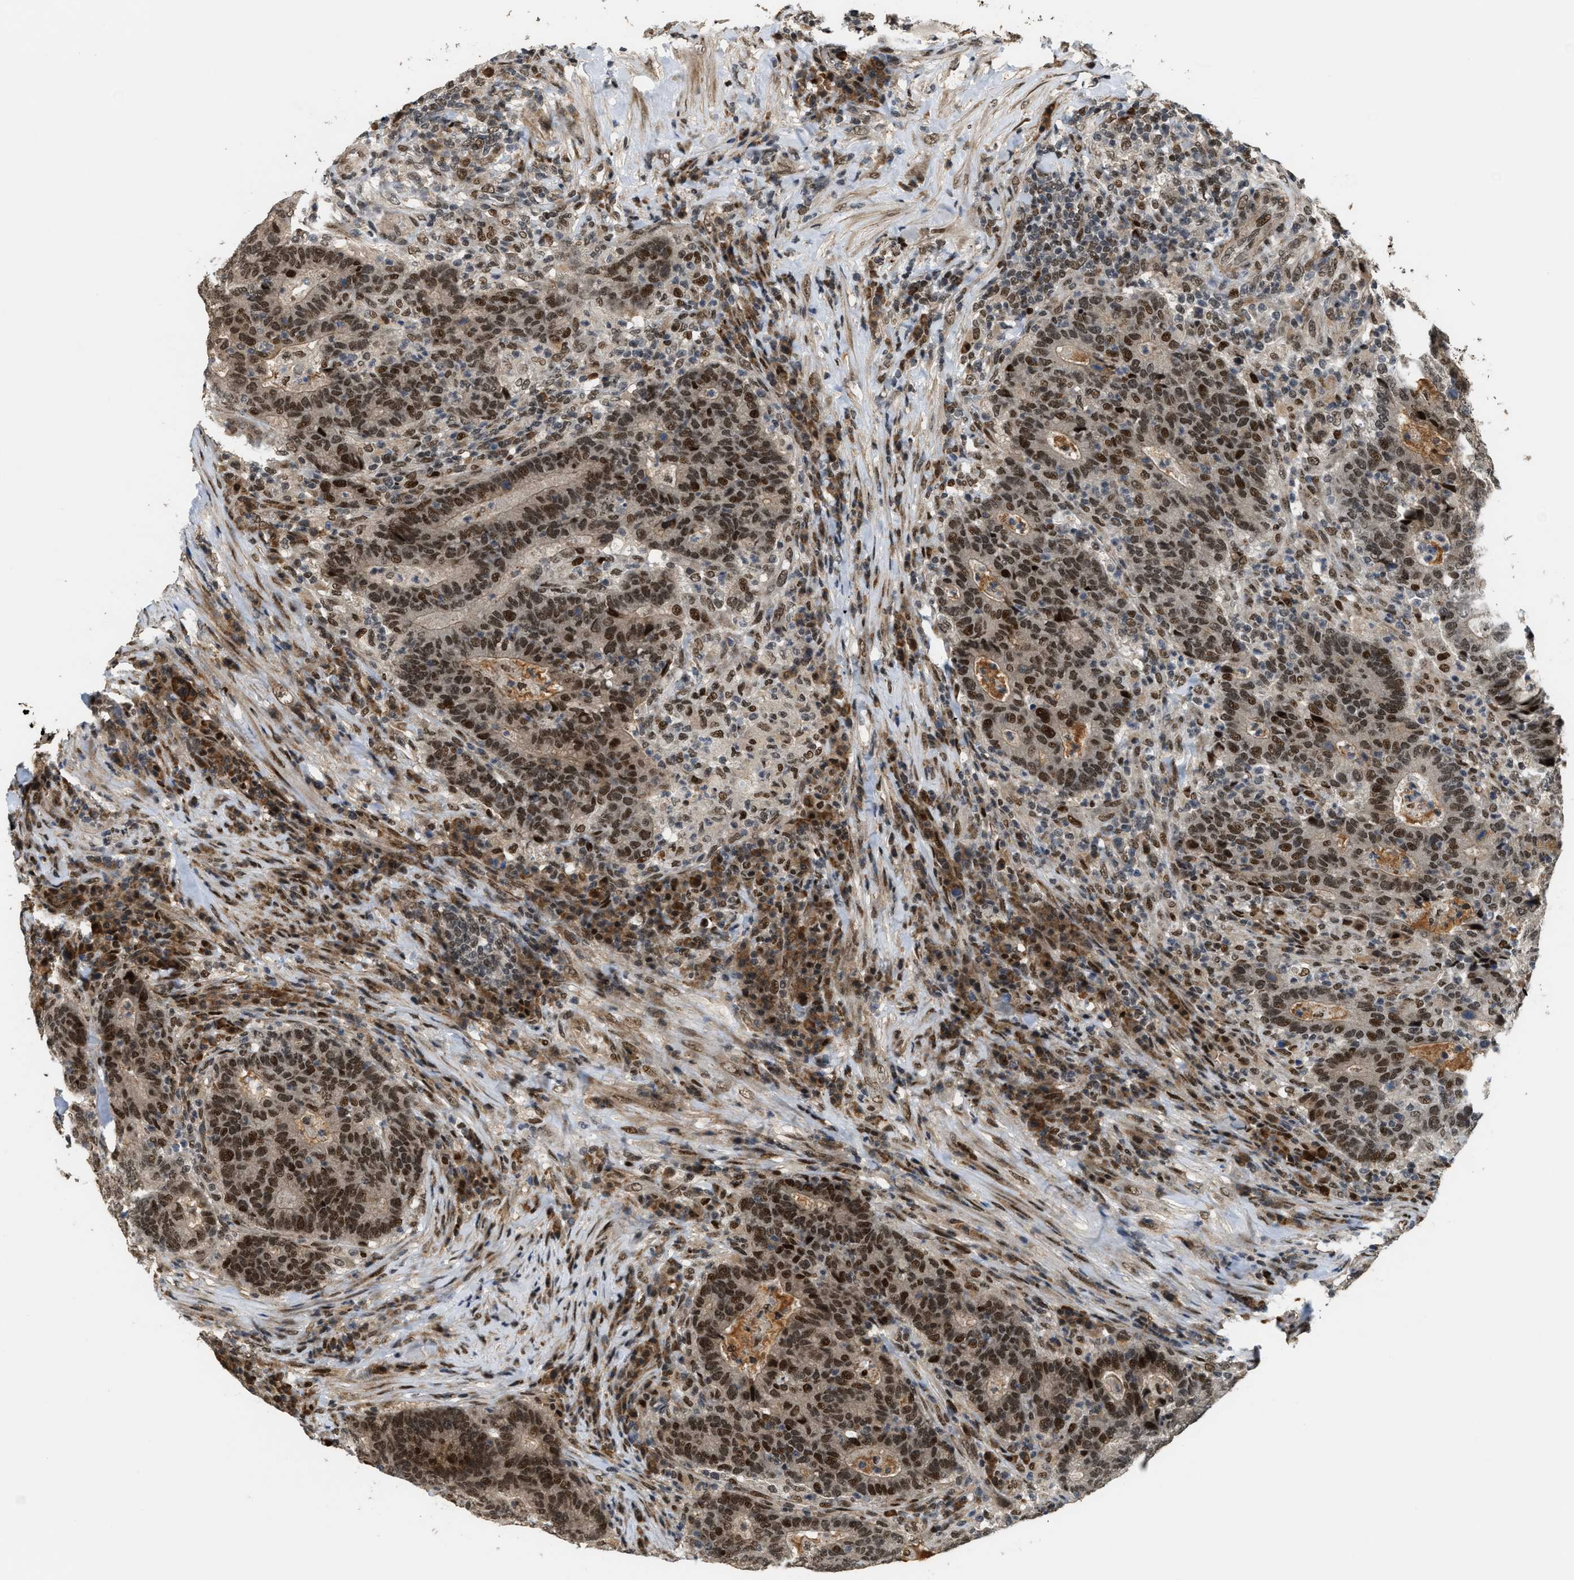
{"staining": {"intensity": "strong", "quantity": ">75%", "location": "nuclear"}, "tissue": "colorectal cancer", "cell_type": "Tumor cells", "image_type": "cancer", "snomed": [{"axis": "morphology", "description": "Adenocarcinoma, NOS"}, {"axis": "topography", "description": "Colon"}], "caption": "Strong nuclear positivity for a protein is identified in approximately >75% of tumor cells of adenocarcinoma (colorectal) using immunohistochemistry.", "gene": "SERTAD2", "patient": {"sex": "female", "age": 75}}